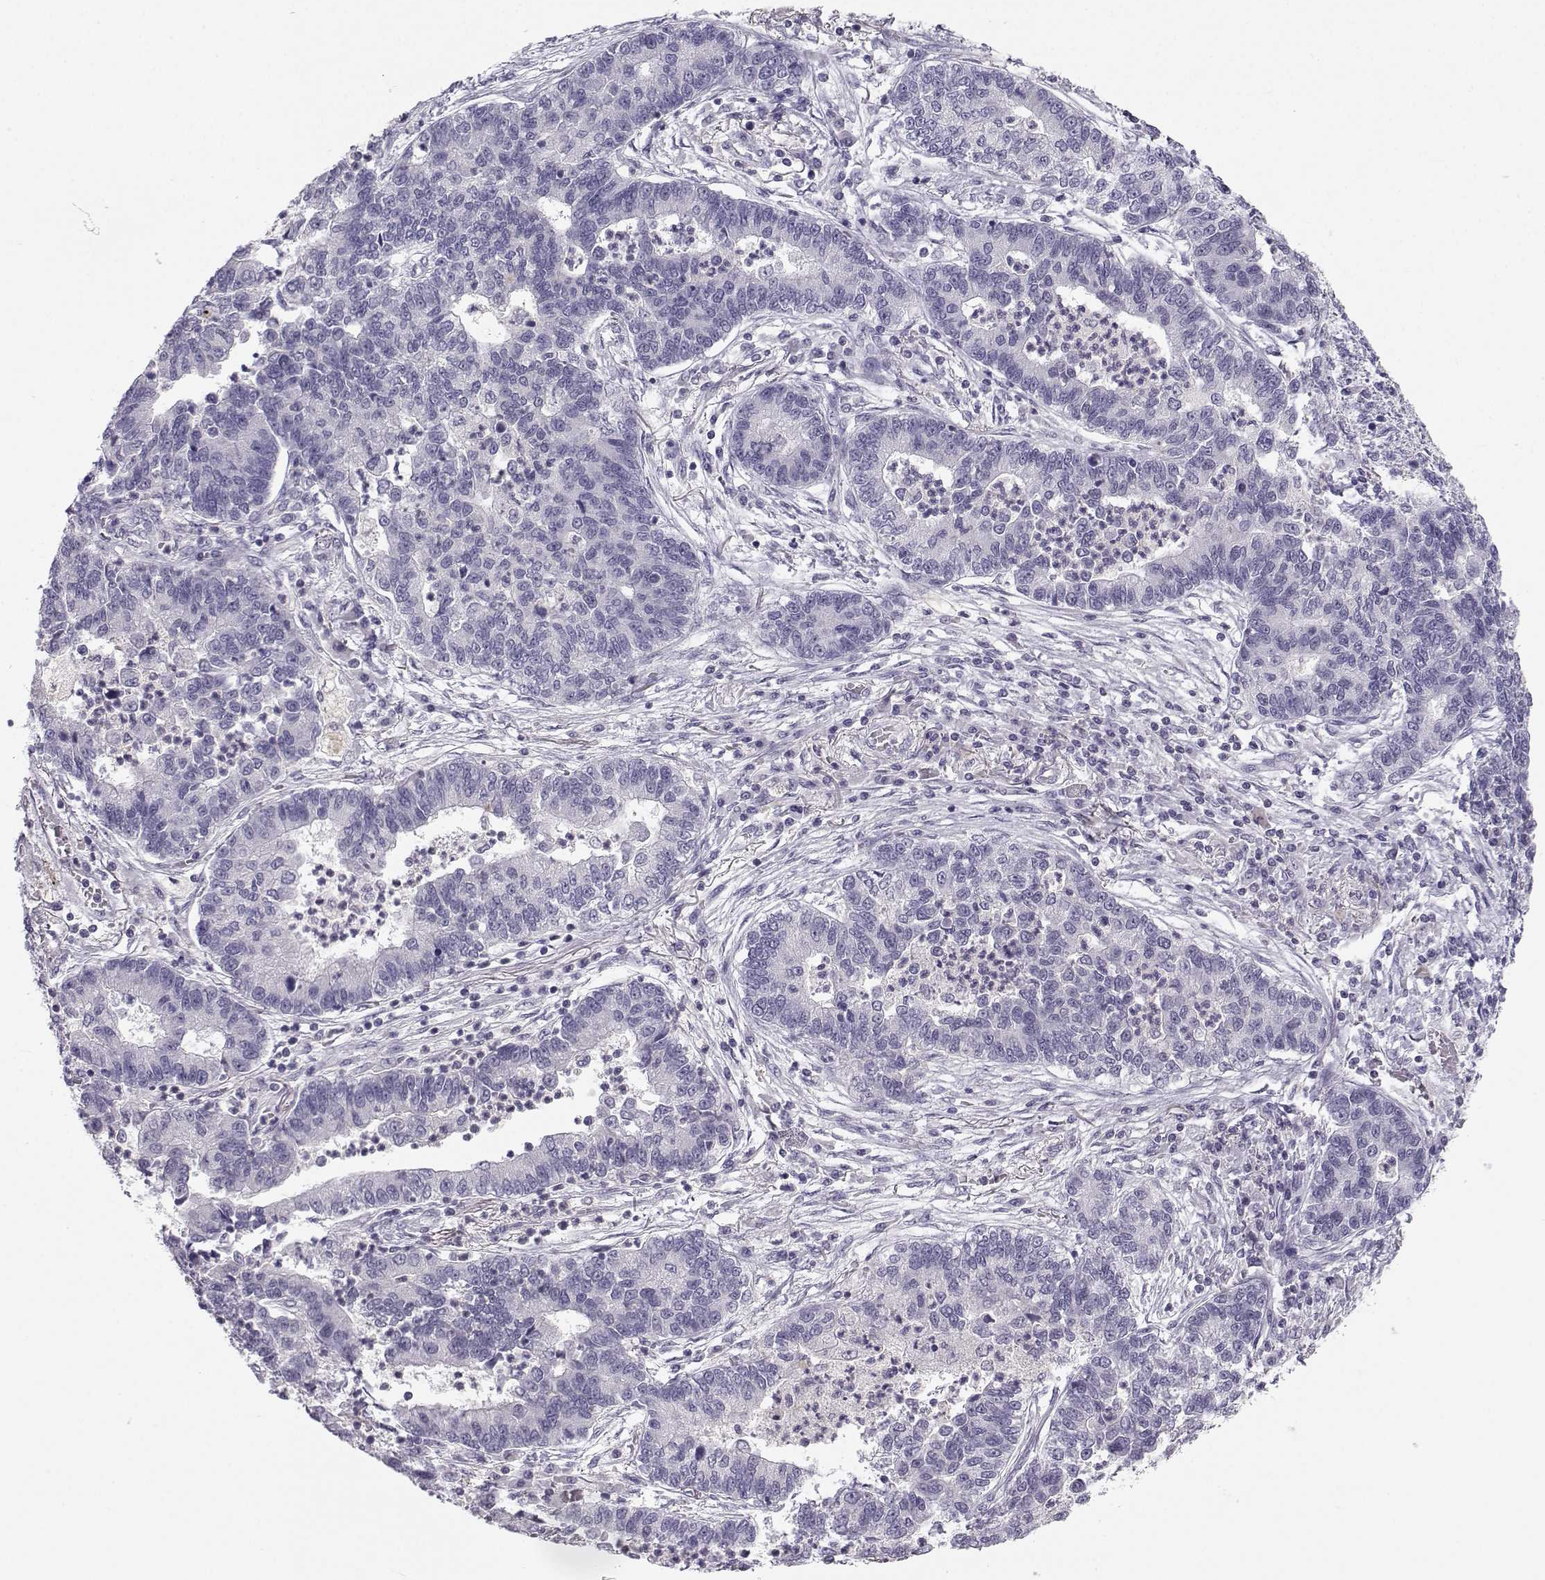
{"staining": {"intensity": "negative", "quantity": "none", "location": "none"}, "tissue": "lung cancer", "cell_type": "Tumor cells", "image_type": "cancer", "snomed": [{"axis": "morphology", "description": "Adenocarcinoma, NOS"}, {"axis": "topography", "description": "Lung"}], "caption": "DAB (3,3'-diaminobenzidine) immunohistochemical staining of adenocarcinoma (lung) exhibits no significant expression in tumor cells.", "gene": "MROH7", "patient": {"sex": "female", "age": 57}}